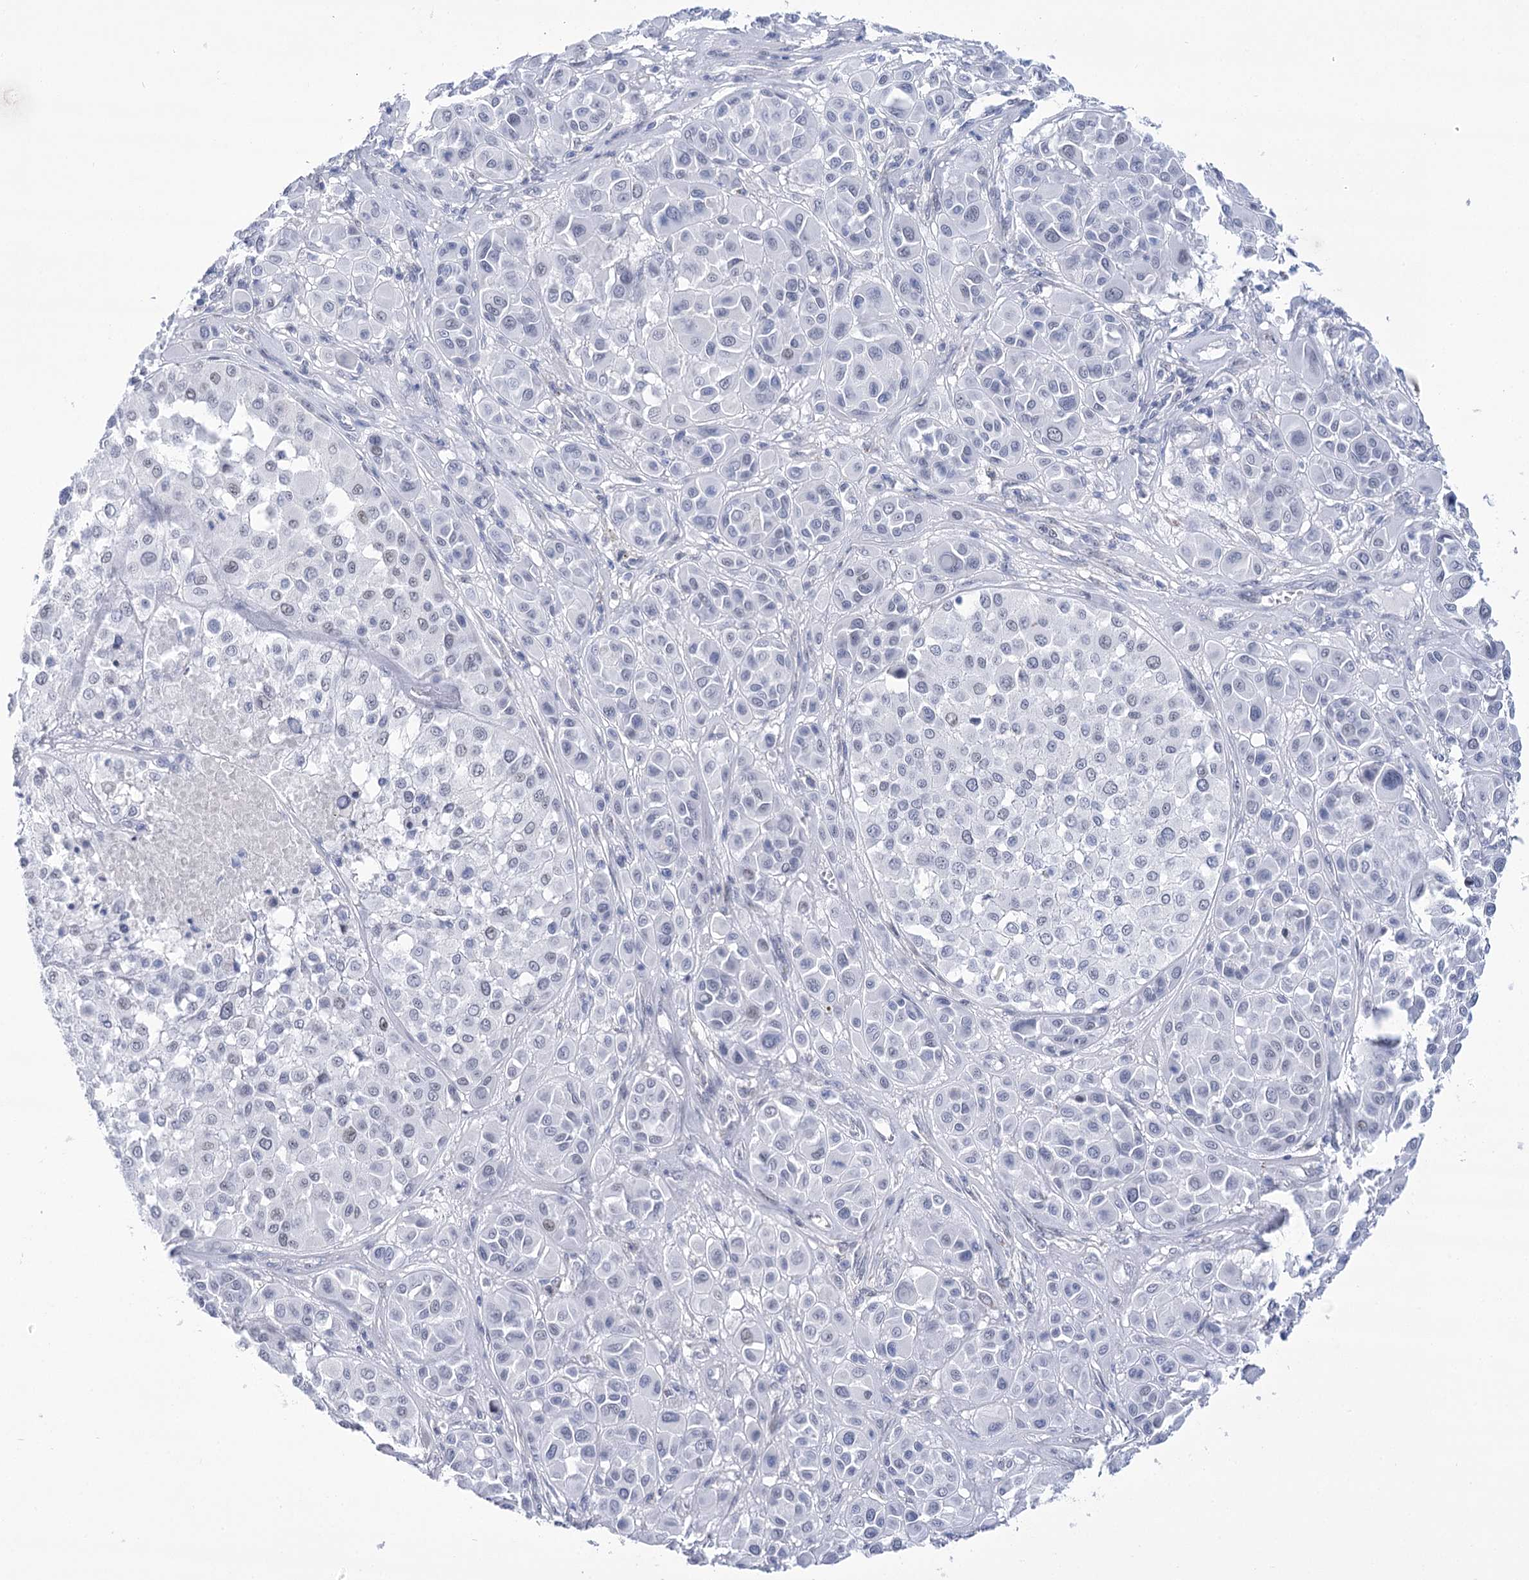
{"staining": {"intensity": "negative", "quantity": "none", "location": "none"}, "tissue": "melanoma", "cell_type": "Tumor cells", "image_type": "cancer", "snomed": [{"axis": "morphology", "description": "Malignant melanoma, Metastatic site"}, {"axis": "topography", "description": "Soft tissue"}], "caption": "Tumor cells are negative for protein expression in human malignant melanoma (metastatic site).", "gene": "HORMAD1", "patient": {"sex": "male", "age": 41}}